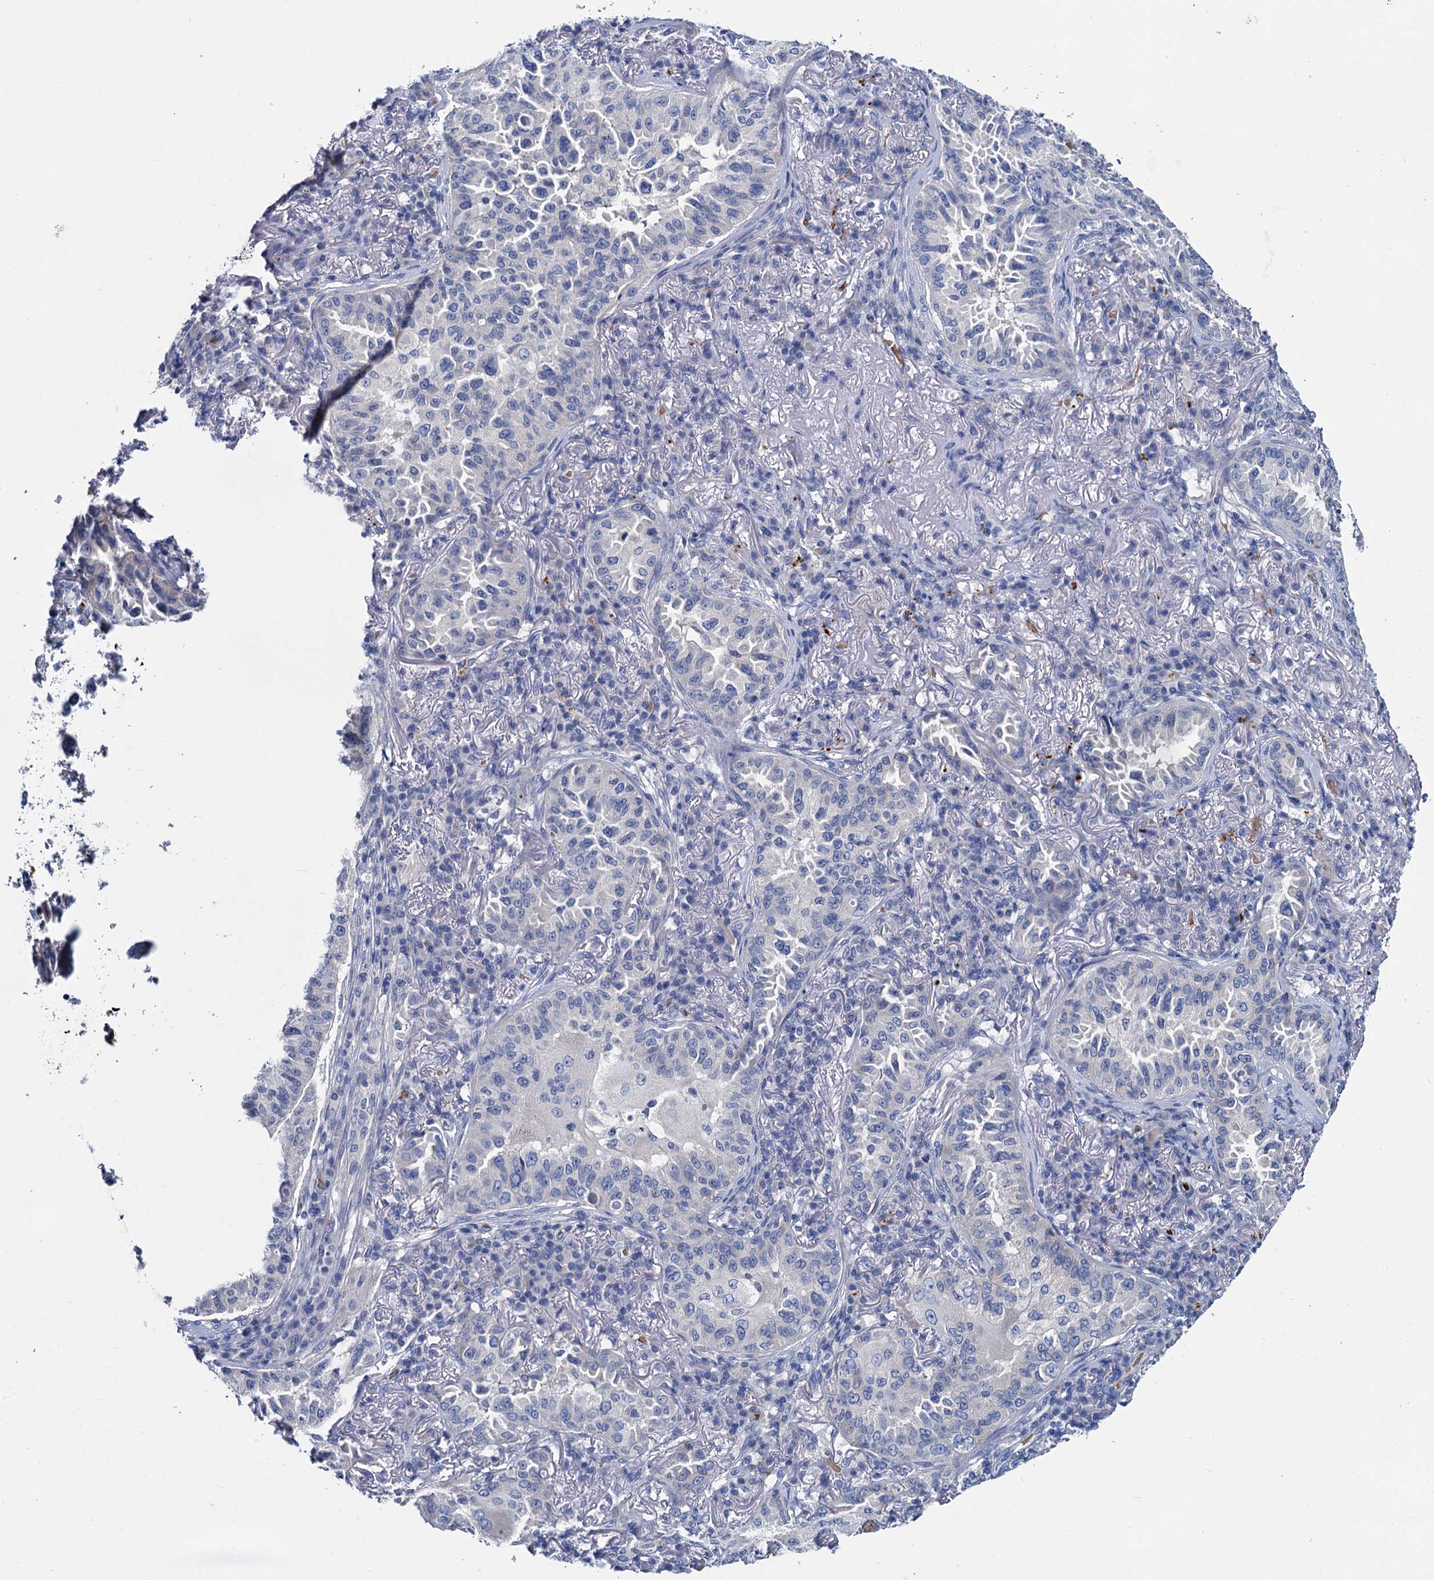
{"staining": {"intensity": "negative", "quantity": "none", "location": "none"}, "tissue": "lung cancer", "cell_type": "Tumor cells", "image_type": "cancer", "snomed": [{"axis": "morphology", "description": "Adenocarcinoma, NOS"}, {"axis": "topography", "description": "Lung"}], "caption": "Adenocarcinoma (lung) was stained to show a protein in brown. There is no significant staining in tumor cells.", "gene": "ATG2A", "patient": {"sex": "female", "age": 69}}